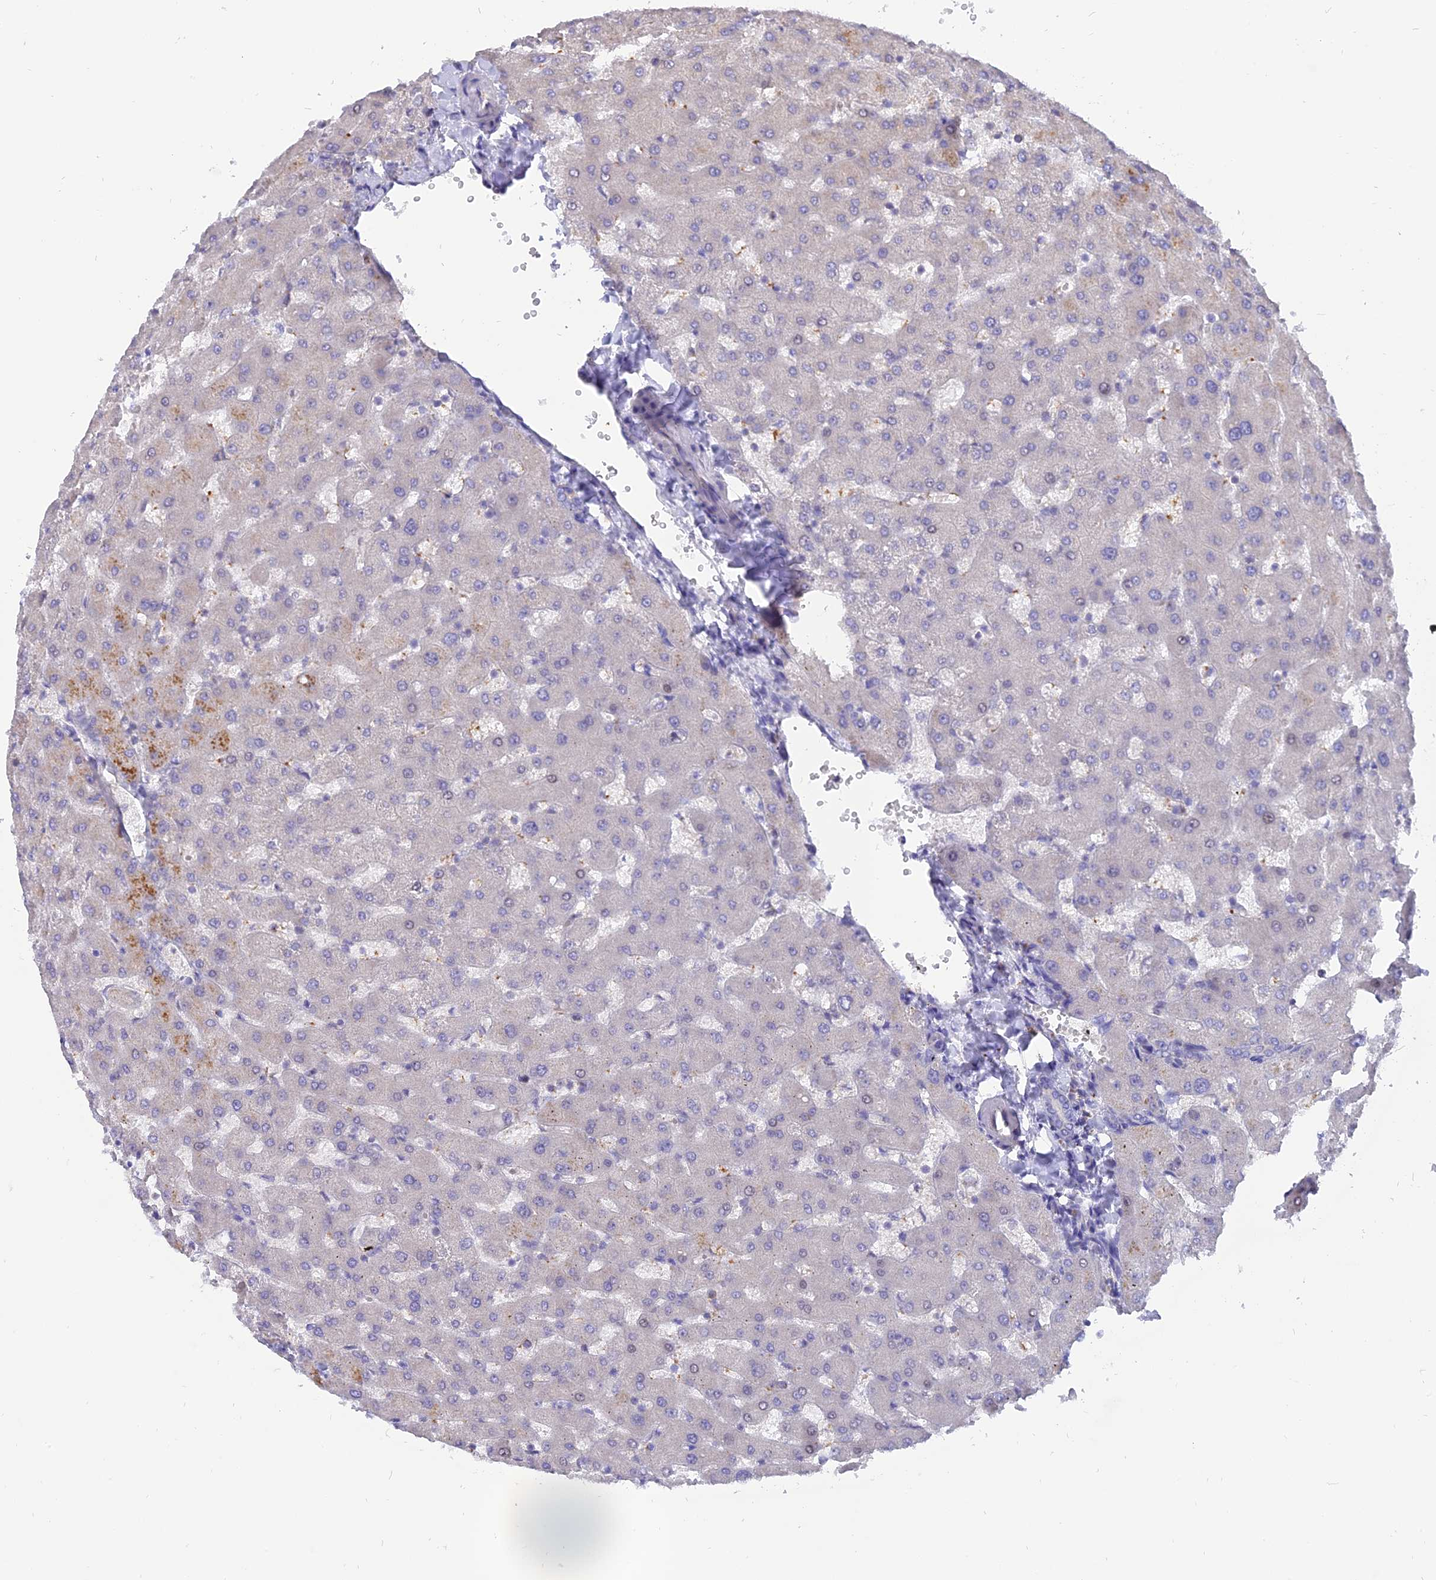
{"staining": {"intensity": "negative", "quantity": "none", "location": "none"}, "tissue": "liver", "cell_type": "Cholangiocytes", "image_type": "normal", "snomed": [{"axis": "morphology", "description": "Normal tissue, NOS"}, {"axis": "topography", "description": "Liver"}], "caption": "This is a image of IHC staining of unremarkable liver, which shows no positivity in cholangiocytes. The staining is performed using DAB brown chromogen with nuclei counter-stained in using hematoxylin.", "gene": "IL21R", "patient": {"sex": "female", "age": 63}}